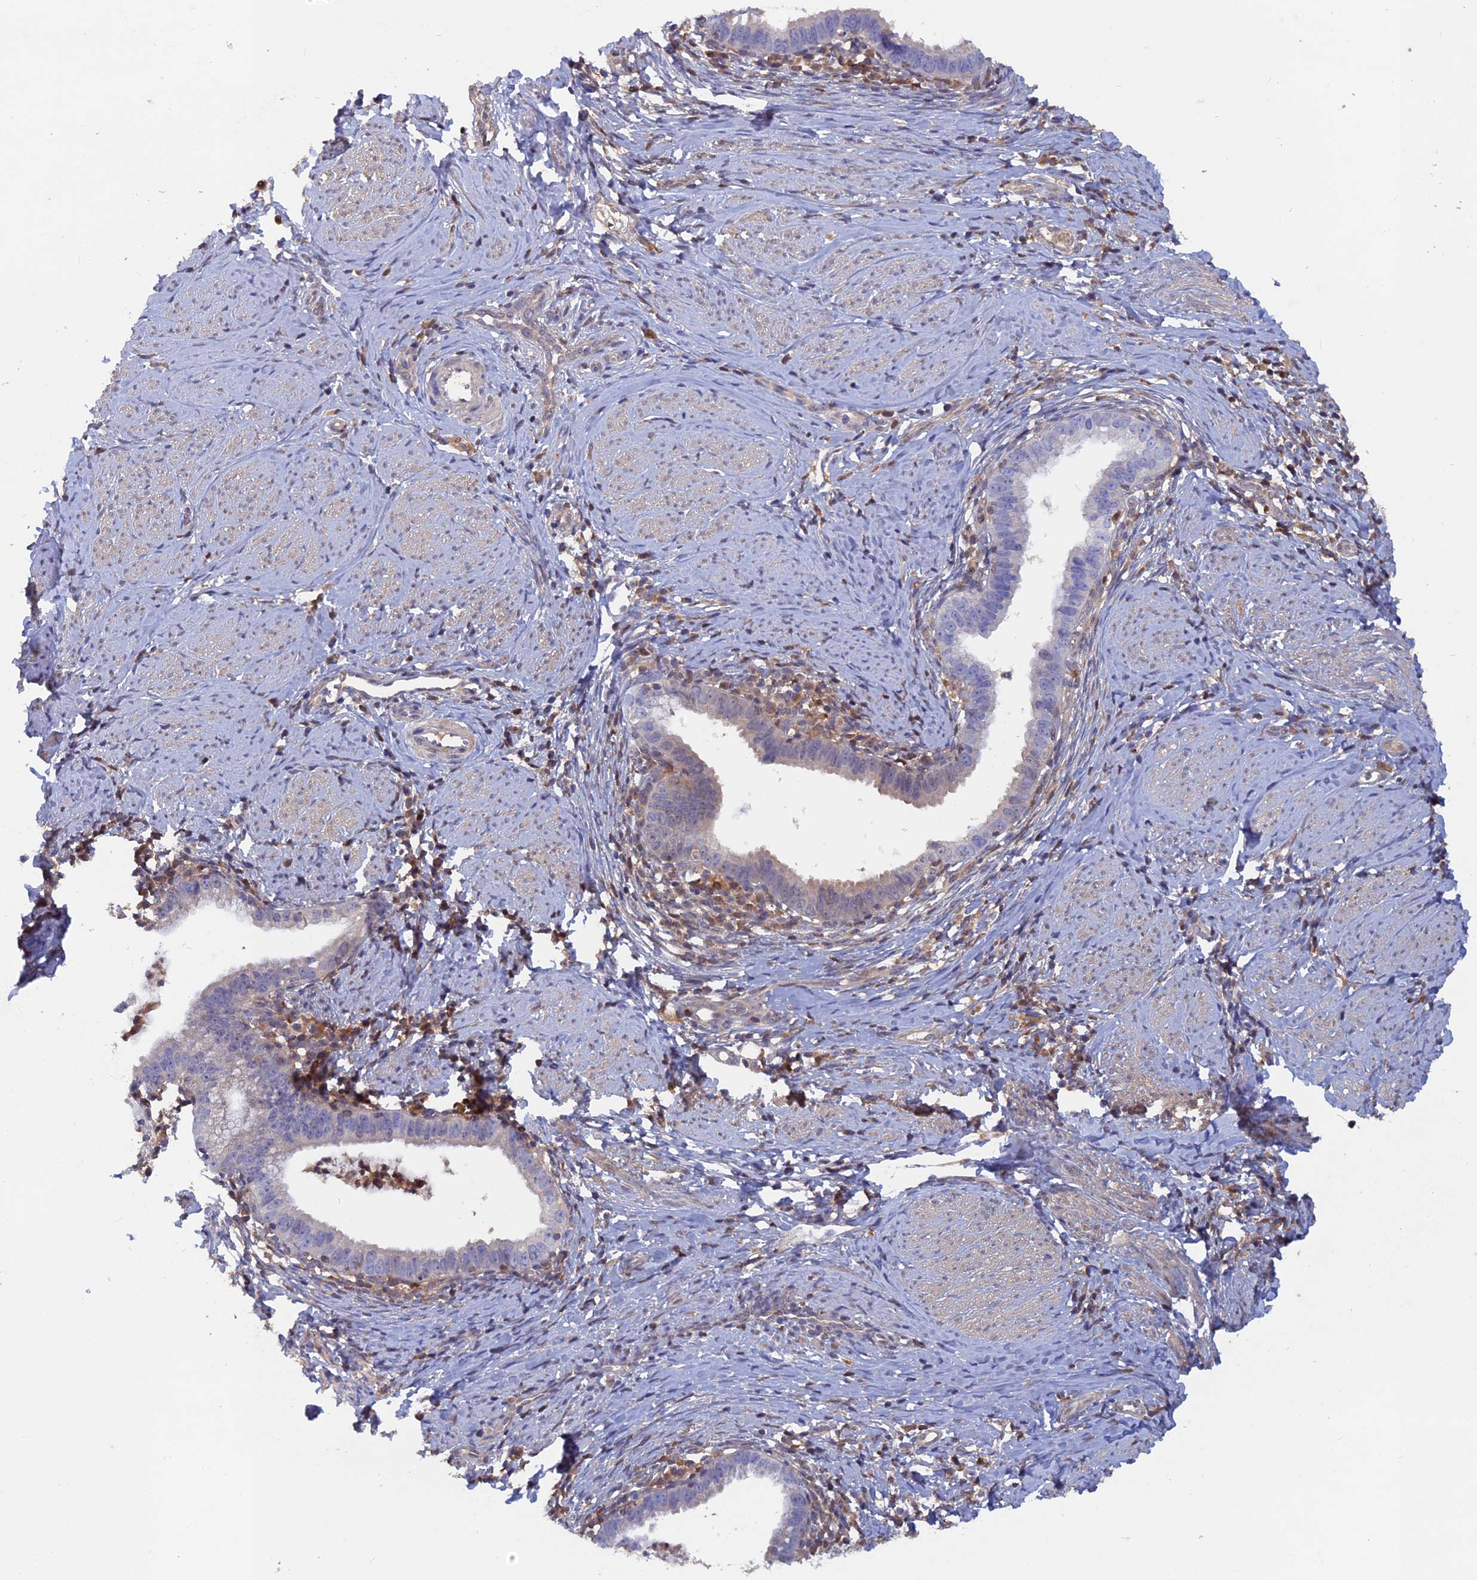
{"staining": {"intensity": "negative", "quantity": "none", "location": "none"}, "tissue": "cervical cancer", "cell_type": "Tumor cells", "image_type": "cancer", "snomed": [{"axis": "morphology", "description": "Adenocarcinoma, NOS"}, {"axis": "topography", "description": "Cervix"}], "caption": "This histopathology image is of cervical cancer (adenocarcinoma) stained with immunohistochemistry (IHC) to label a protein in brown with the nuclei are counter-stained blue. There is no positivity in tumor cells.", "gene": "BLVRA", "patient": {"sex": "female", "age": 36}}